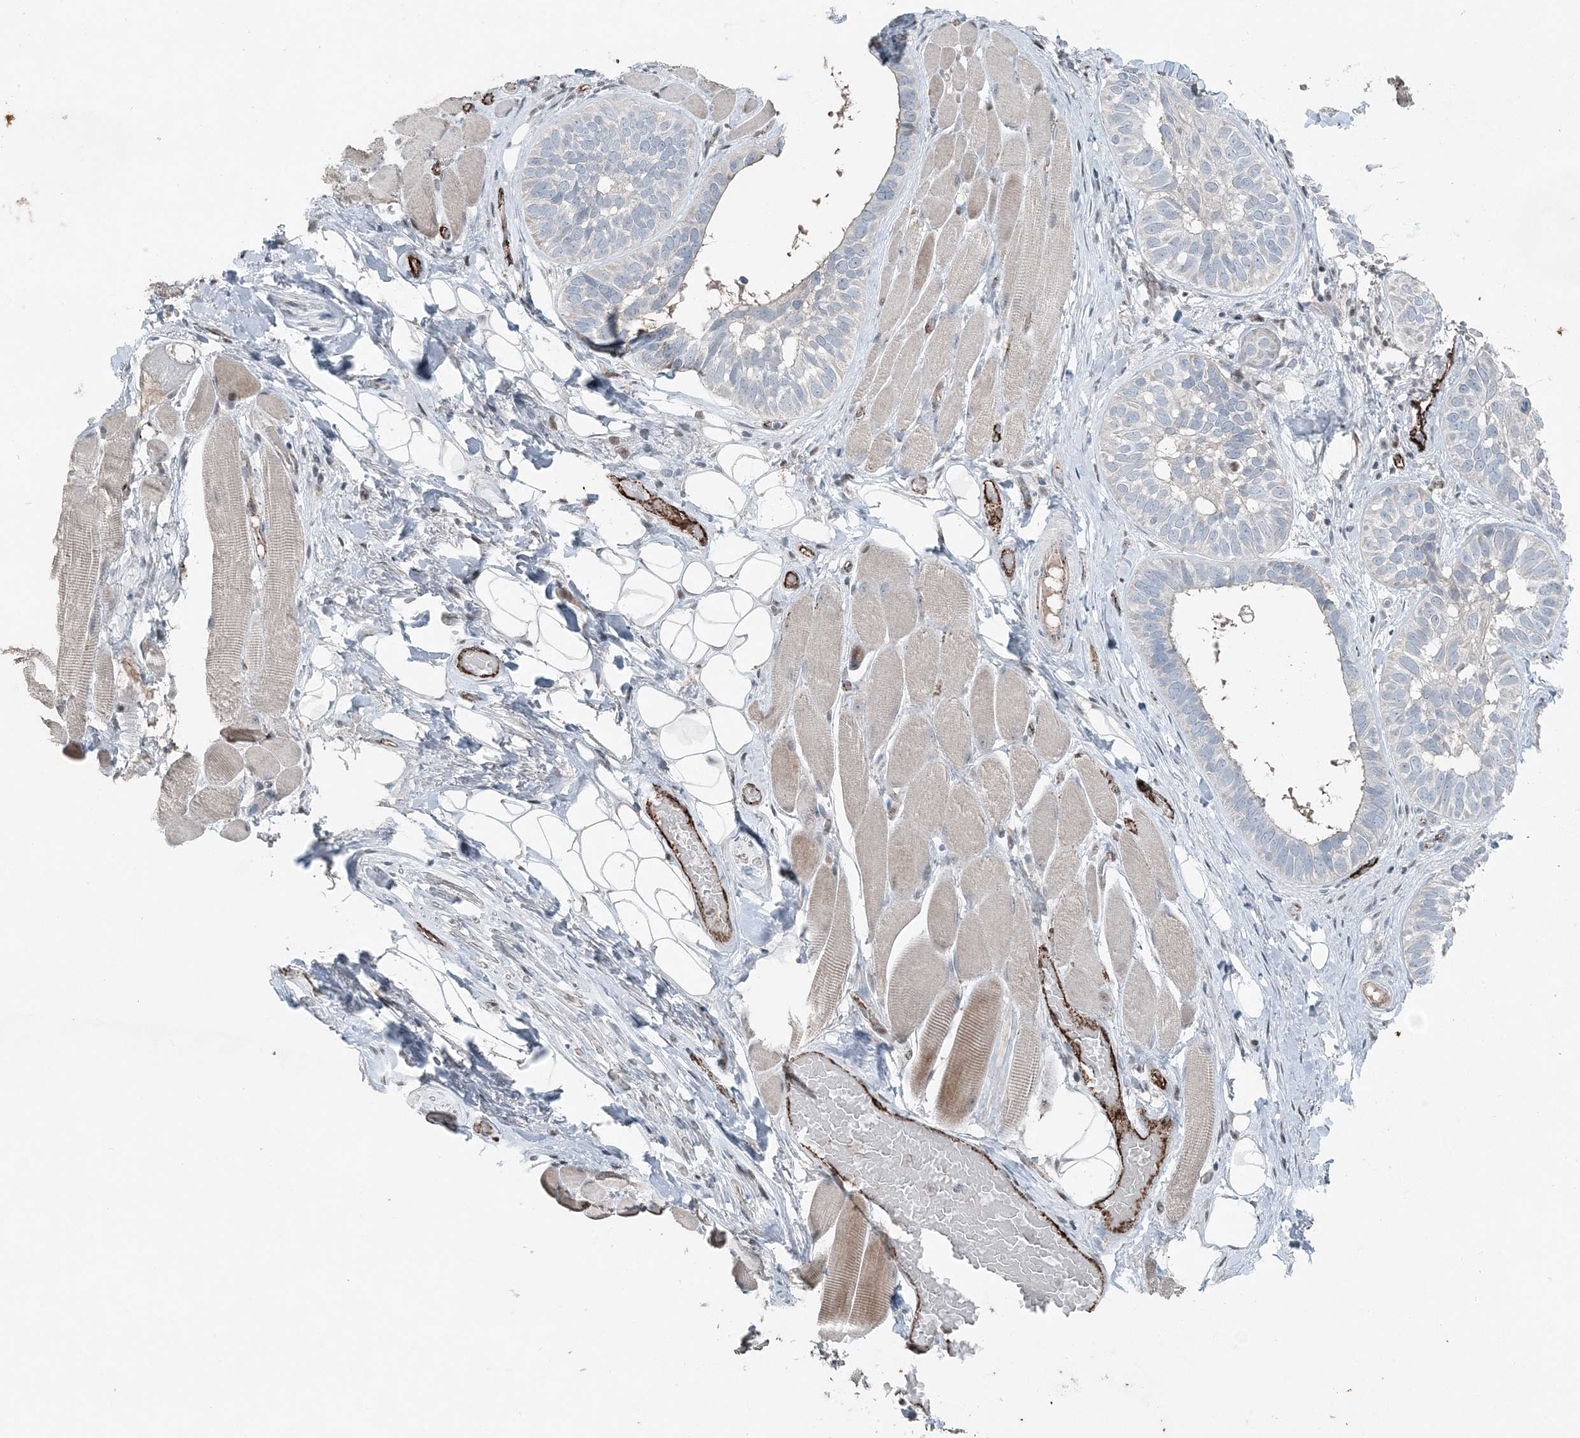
{"staining": {"intensity": "negative", "quantity": "none", "location": "none"}, "tissue": "skin cancer", "cell_type": "Tumor cells", "image_type": "cancer", "snomed": [{"axis": "morphology", "description": "Basal cell carcinoma"}, {"axis": "topography", "description": "Skin"}], "caption": "Immunohistochemical staining of skin cancer (basal cell carcinoma) reveals no significant expression in tumor cells.", "gene": "ELOVL7", "patient": {"sex": "male", "age": 62}}